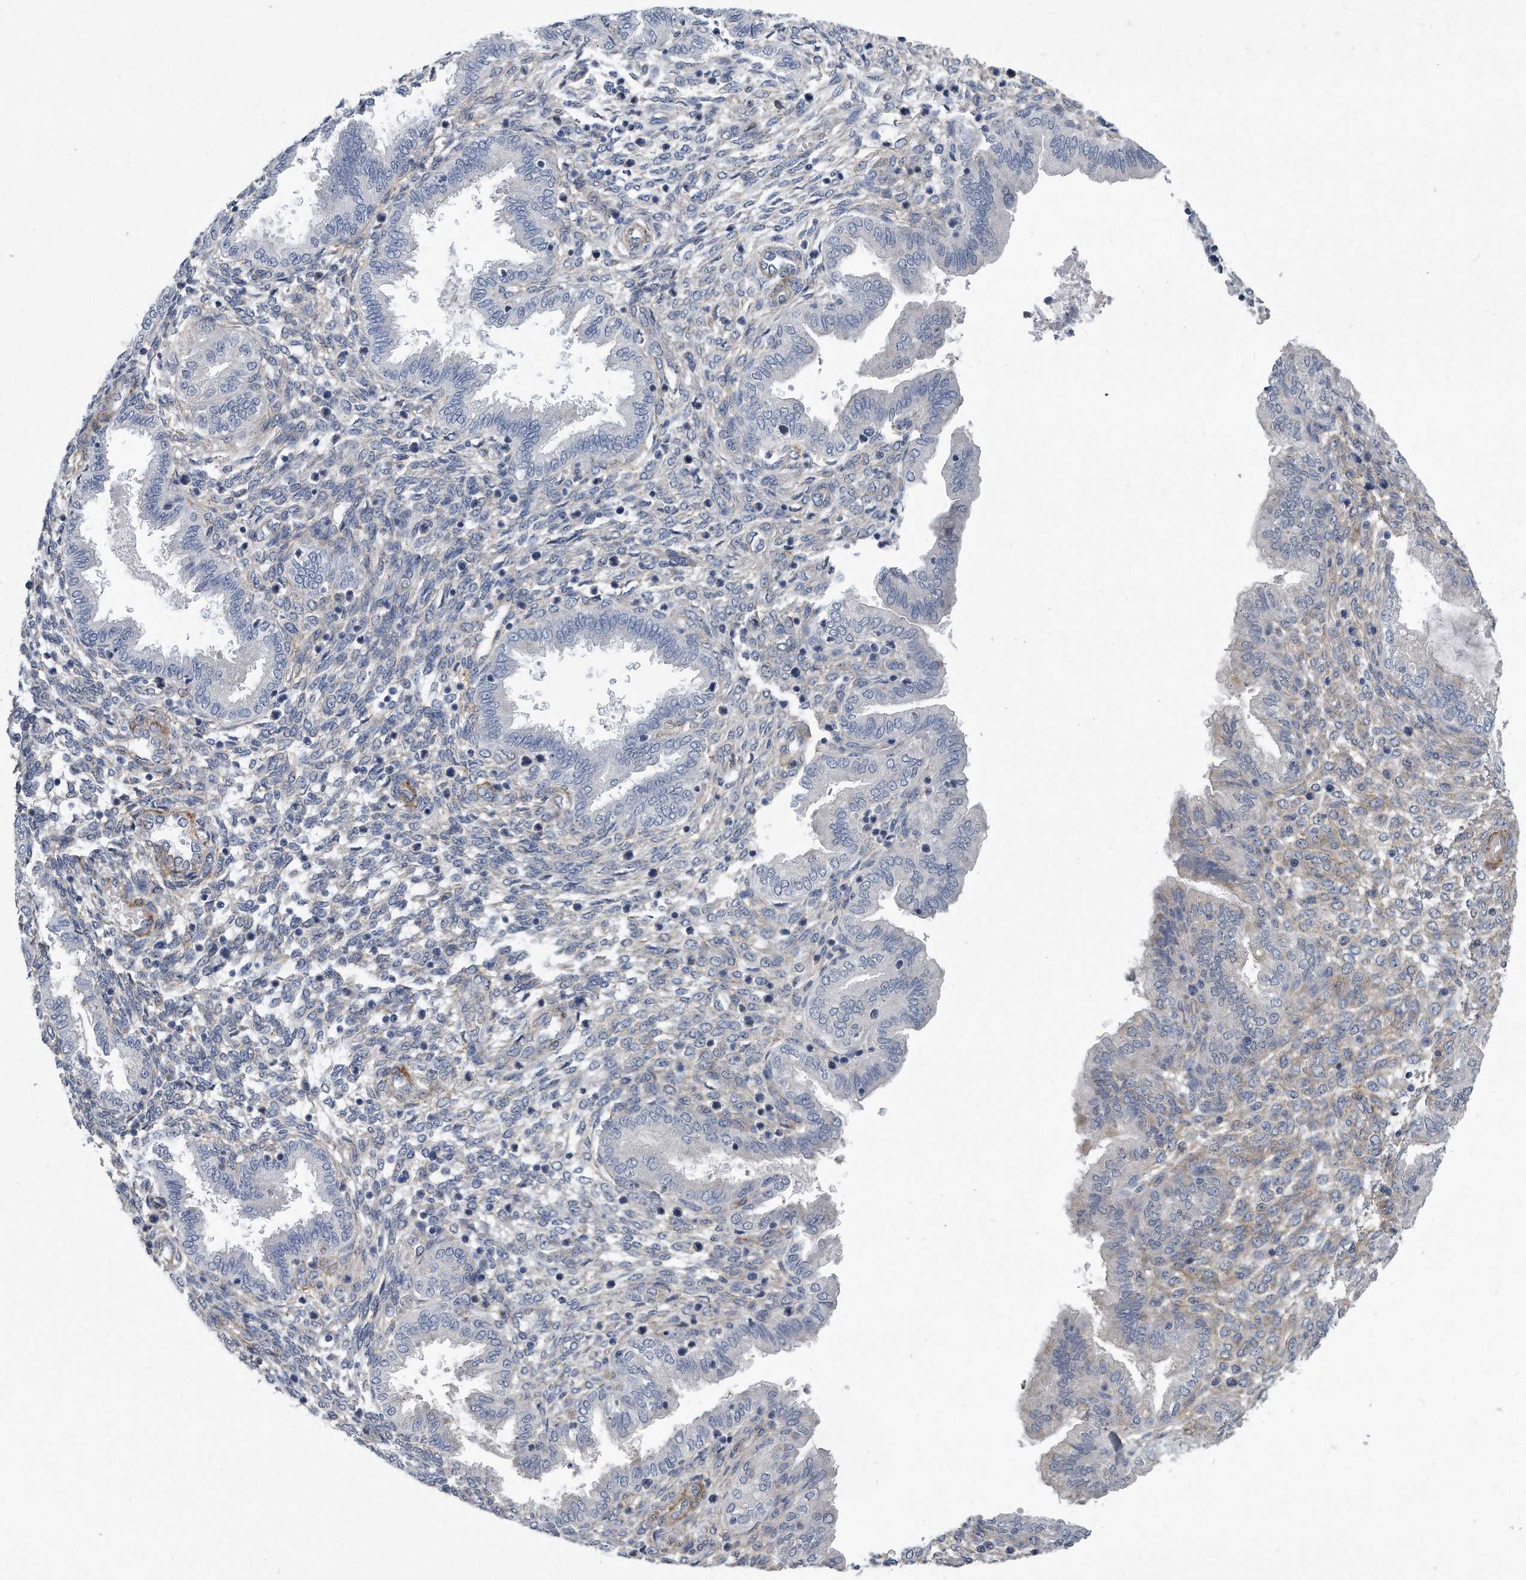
{"staining": {"intensity": "negative", "quantity": "none", "location": "none"}, "tissue": "endometrium", "cell_type": "Cells in endometrial stroma", "image_type": "normal", "snomed": [{"axis": "morphology", "description": "Normal tissue, NOS"}, {"axis": "topography", "description": "Endometrium"}], "caption": "Endometrium stained for a protein using immunohistochemistry (IHC) reveals no expression cells in endometrial stroma.", "gene": "EIF2B4", "patient": {"sex": "female", "age": 33}}